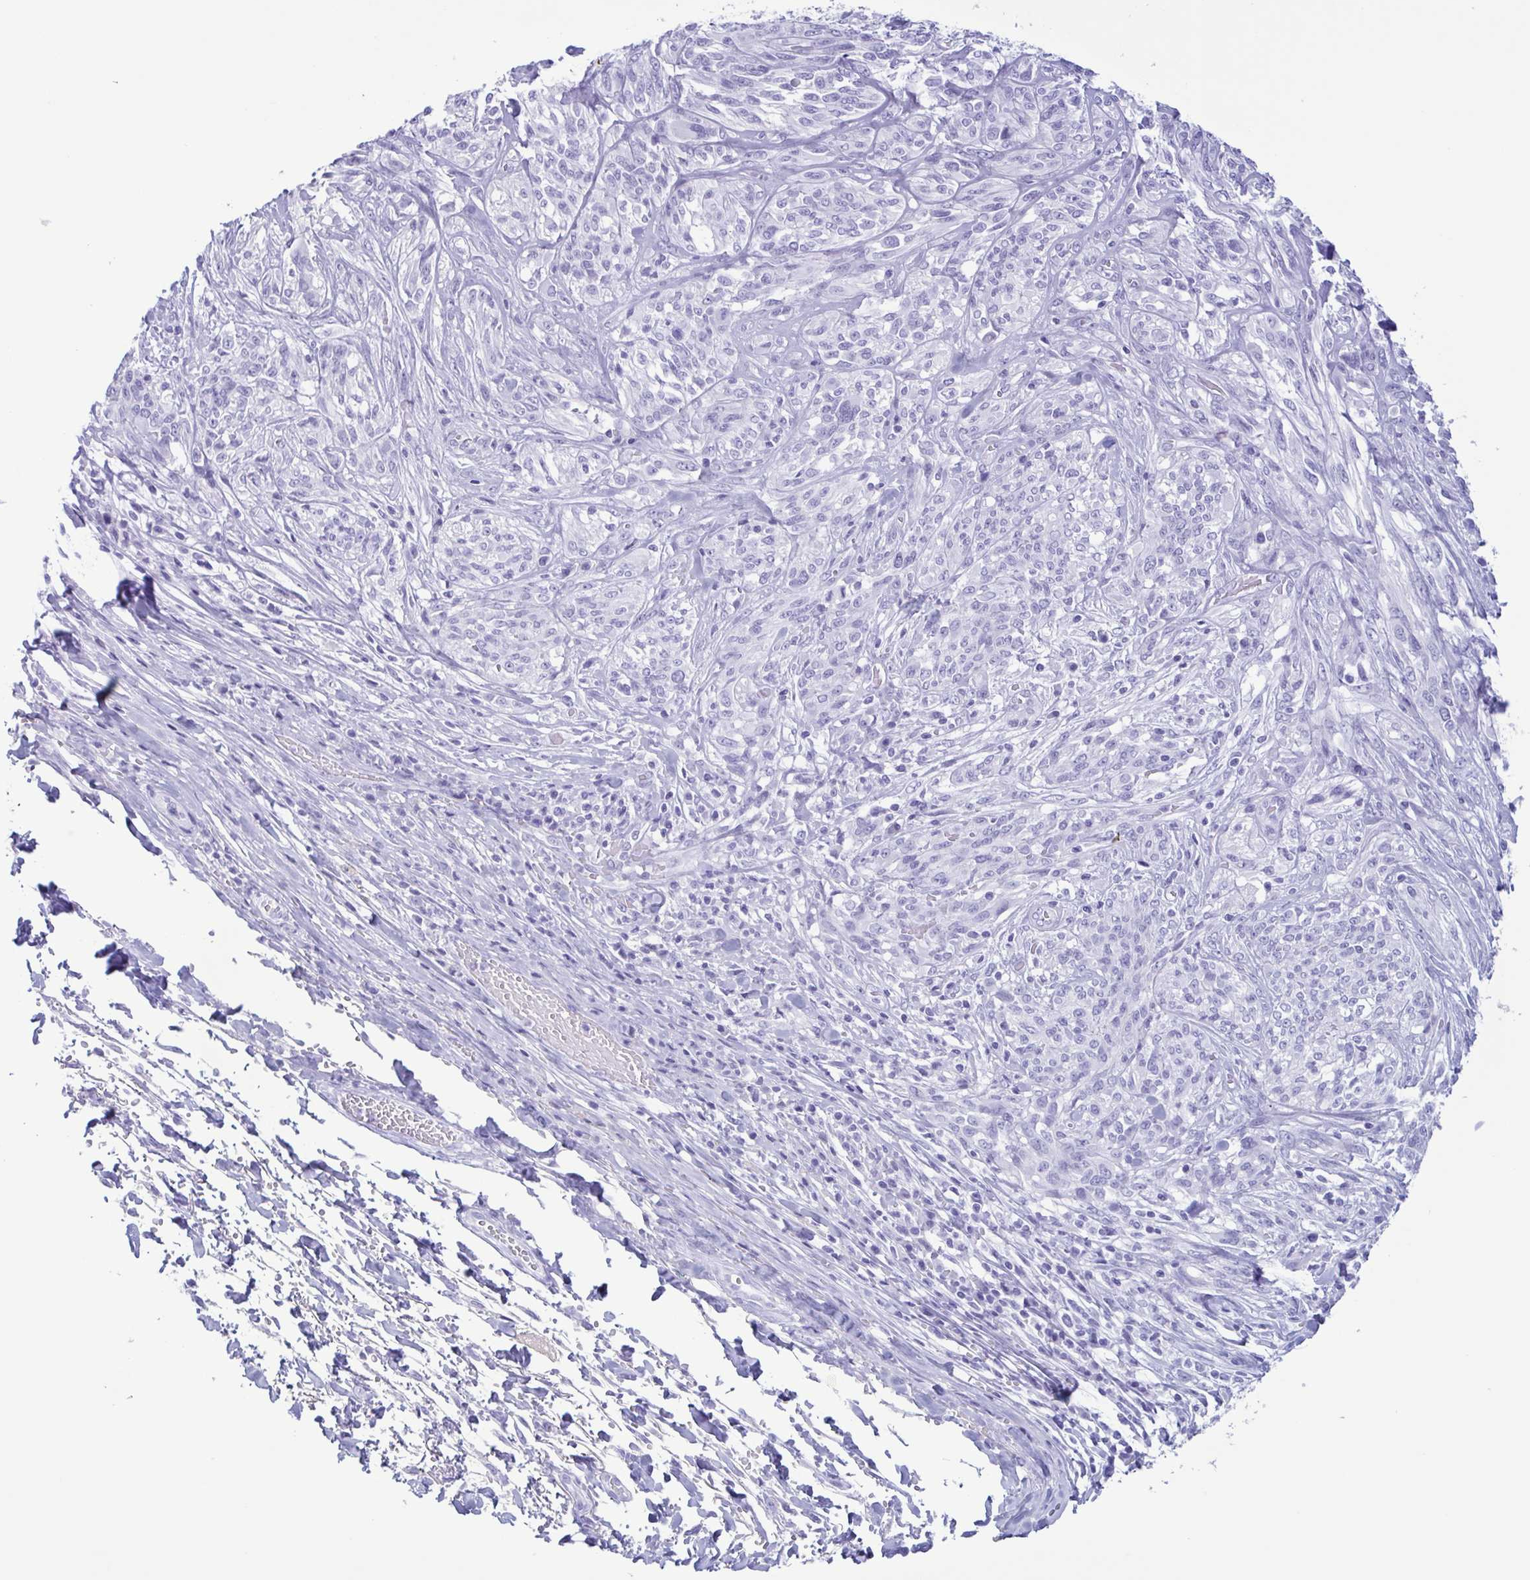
{"staining": {"intensity": "negative", "quantity": "none", "location": "none"}, "tissue": "melanoma", "cell_type": "Tumor cells", "image_type": "cancer", "snomed": [{"axis": "morphology", "description": "Malignant melanoma, NOS"}, {"axis": "topography", "description": "Skin"}], "caption": "Melanoma was stained to show a protein in brown. There is no significant positivity in tumor cells. The staining is performed using DAB brown chromogen with nuclei counter-stained in using hematoxylin.", "gene": "LTF", "patient": {"sex": "female", "age": 91}}